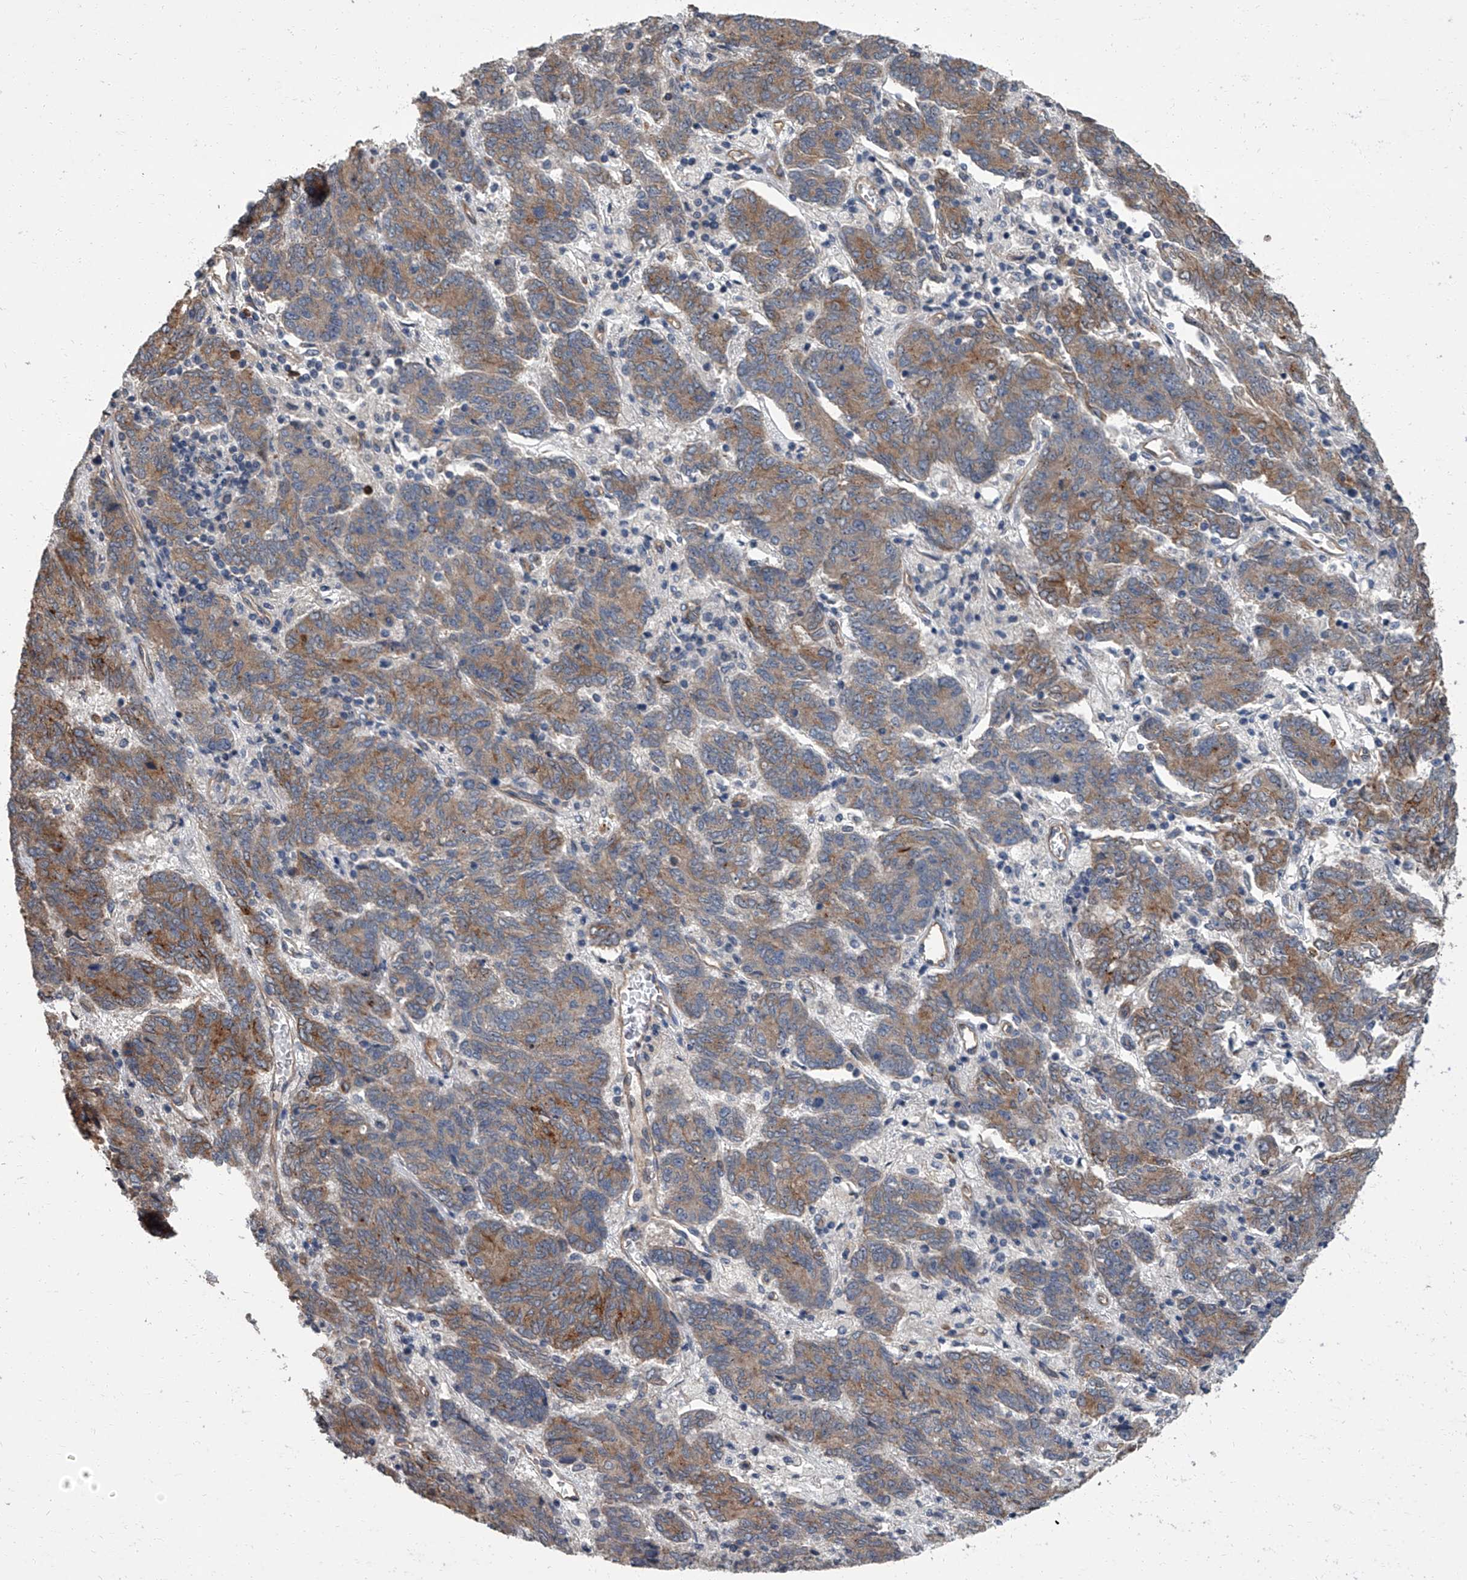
{"staining": {"intensity": "moderate", "quantity": ">75%", "location": "cytoplasmic/membranous"}, "tissue": "endometrial cancer", "cell_type": "Tumor cells", "image_type": "cancer", "snomed": [{"axis": "morphology", "description": "Adenocarcinoma, NOS"}, {"axis": "topography", "description": "Endometrium"}], "caption": "Moderate cytoplasmic/membranous protein expression is present in approximately >75% of tumor cells in endometrial adenocarcinoma.", "gene": "SIRT4", "patient": {"sex": "female", "age": 80}}